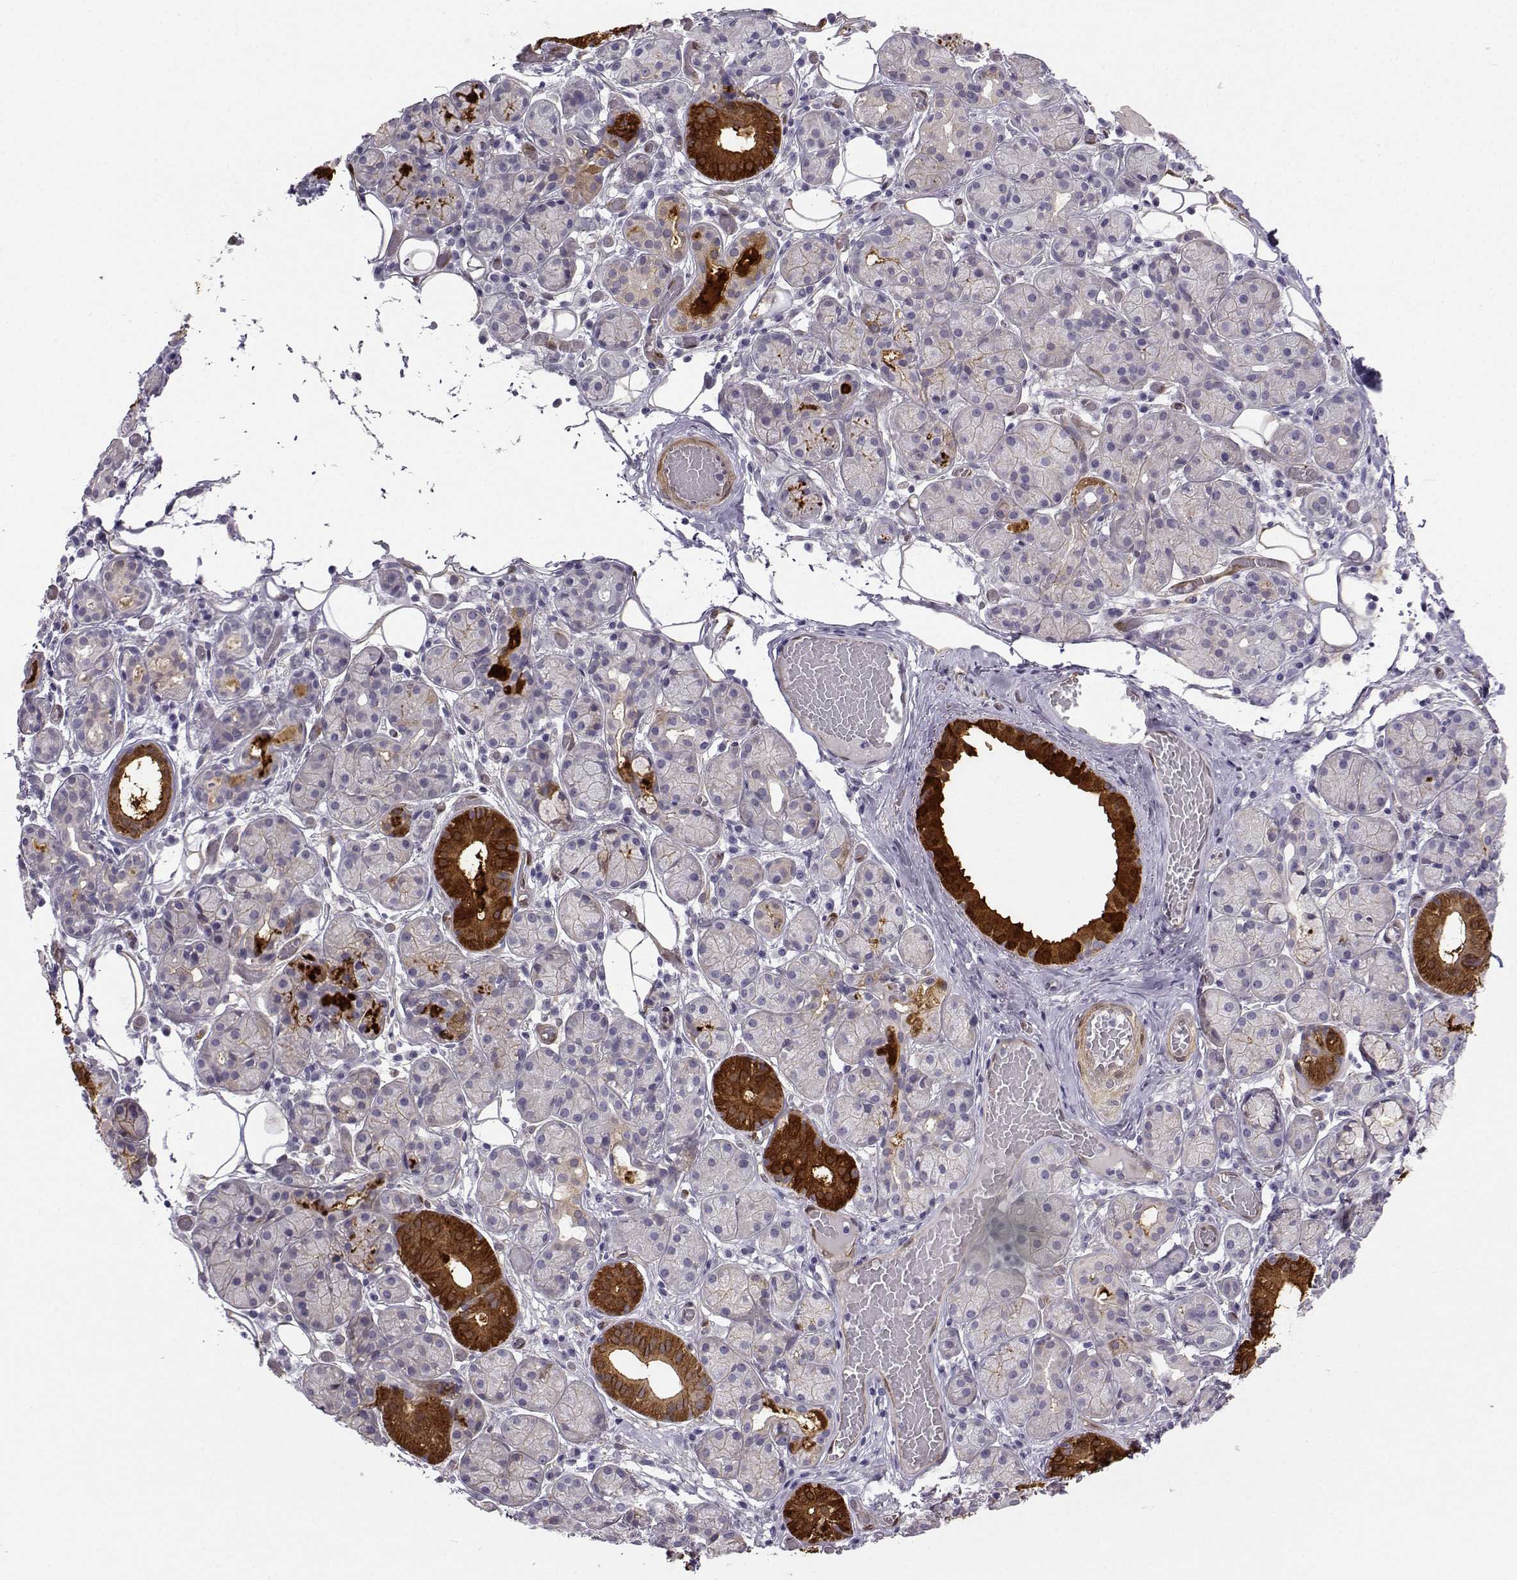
{"staining": {"intensity": "strong", "quantity": "<25%", "location": "cytoplasmic/membranous"}, "tissue": "salivary gland", "cell_type": "Glandular cells", "image_type": "normal", "snomed": [{"axis": "morphology", "description": "Normal tissue, NOS"}, {"axis": "topography", "description": "Salivary gland"}, {"axis": "topography", "description": "Peripheral nerve tissue"}], "caption": "Protein analysis of unremarkable salivary gland shows strong cytoplasmic/membranous positivity in approximately <25% of glandular cells.", "gene": "NQO1", "patient": {"sex": "male", "age": 71}}